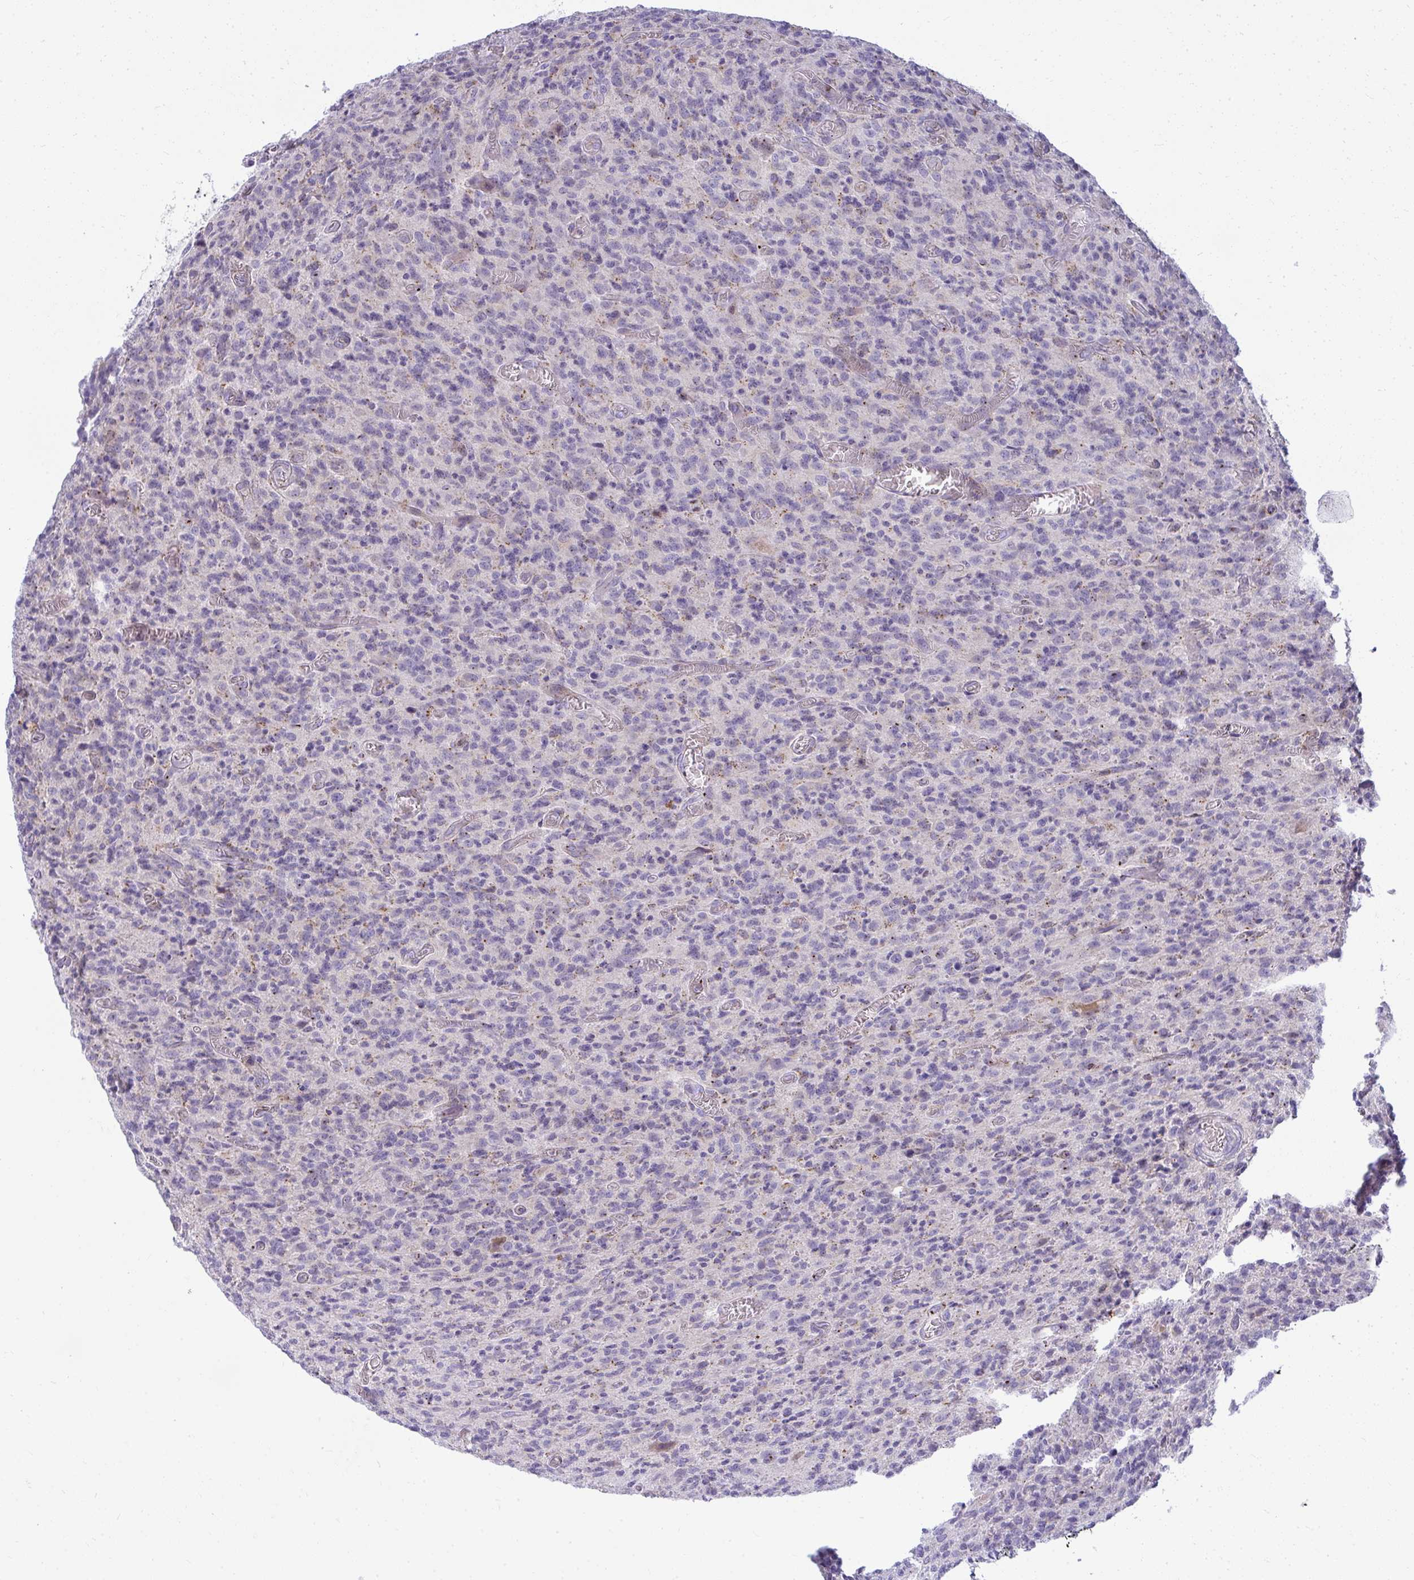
{"staining": {"intensity": "negative", "quantity": "none", "location": "none"}, "tissue": "glioma", "cell_type": "Tumor cells", "image_type": "cancer", "snomed": [{"axis": "morphology", "description": "Glioma, malignant, High grade"}, {"axis": "topography", "description": "Brain"}], "caption": "Glioma stained for a protein using IHC displays no expression tumor cells.", "gene": "VPS4B", "patient": {"sex": "male", "age": 76}}